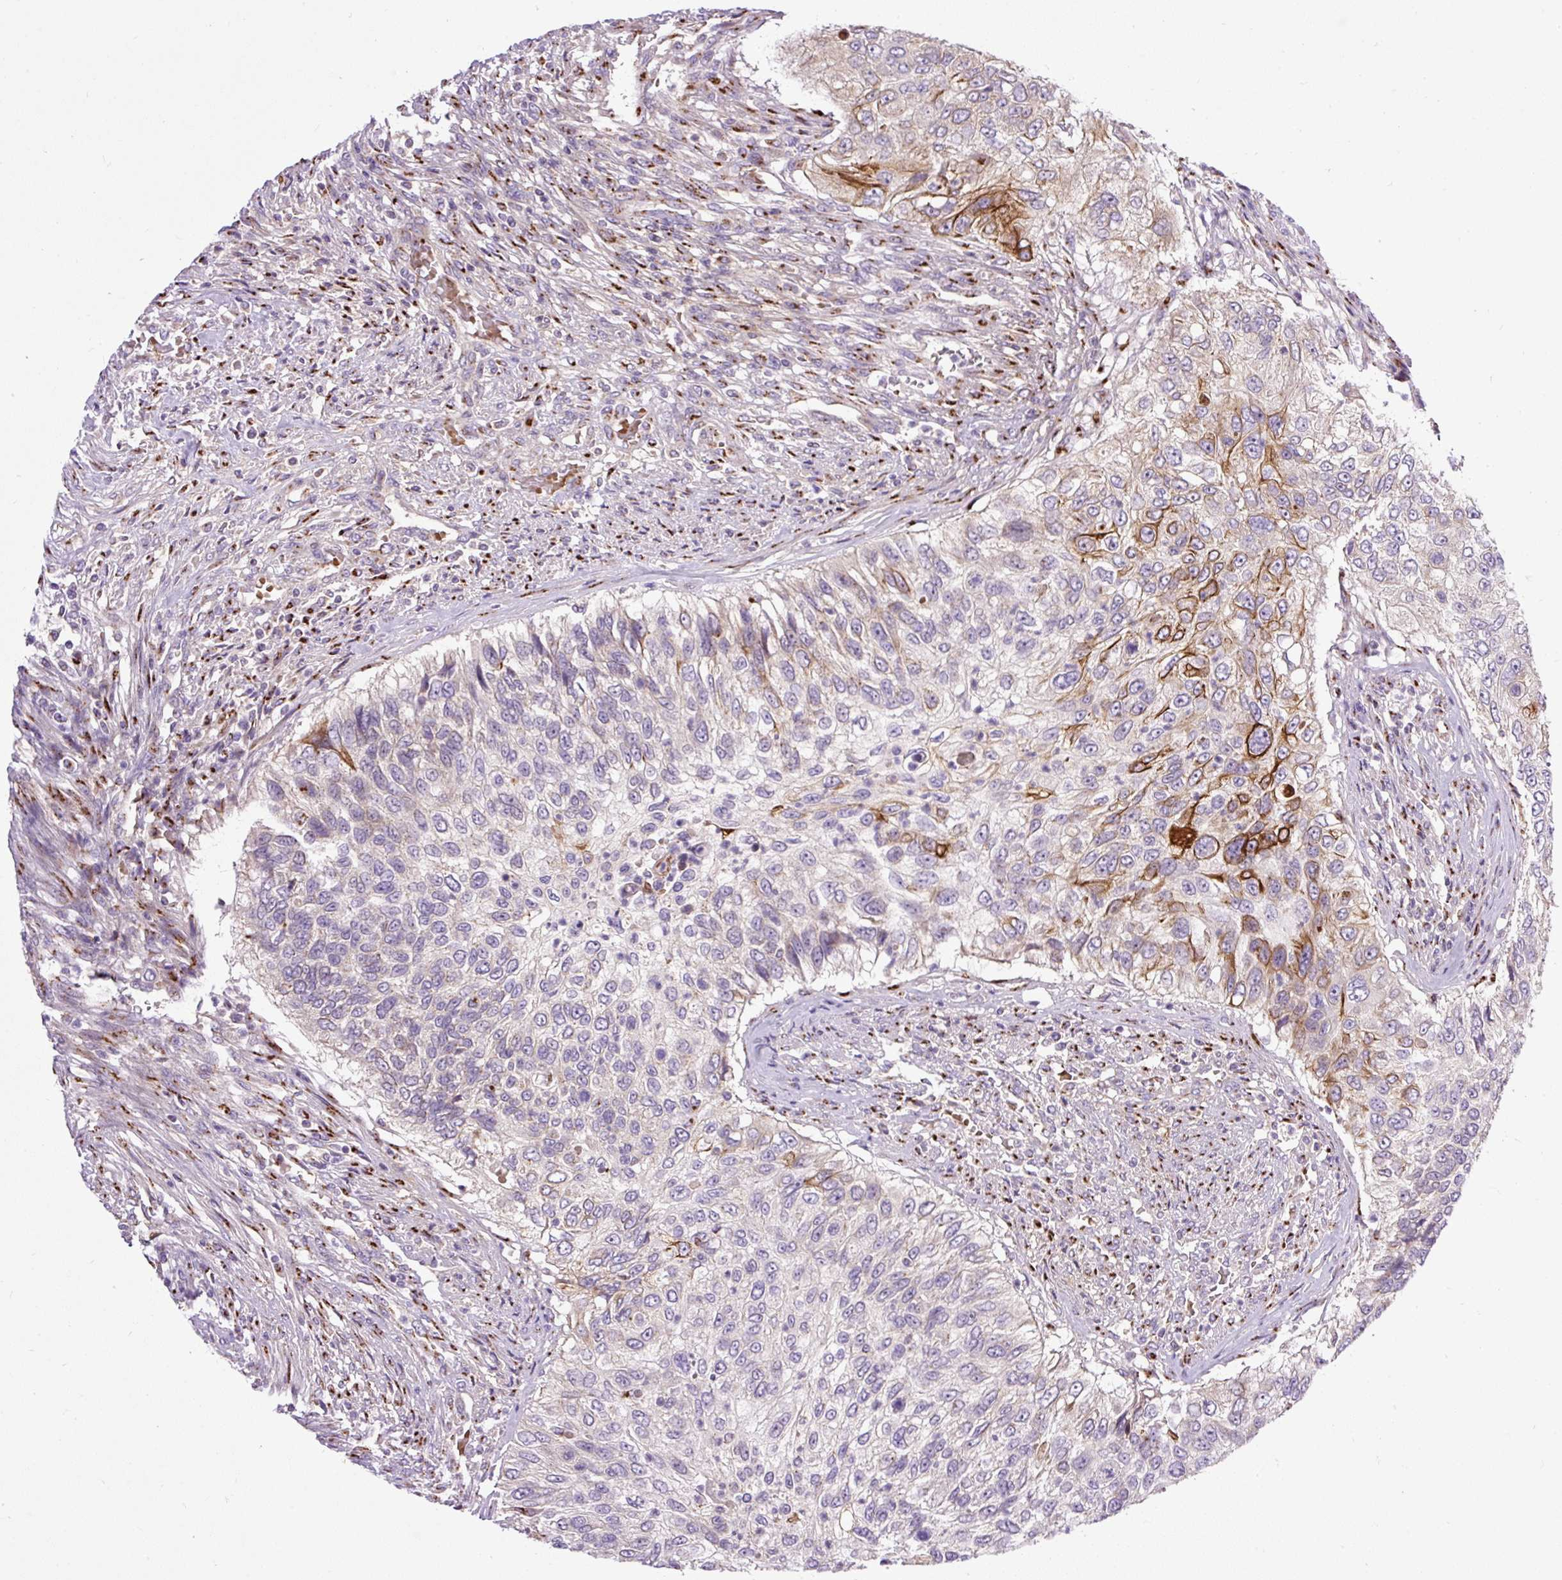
{"staining": {"intensity": "strong", "quantity": "<25%", "location": "cytoplasmic/membranous"}, "tissue": "urothelial cancer", "cell_type": "Tumor cells", "image_type": "cancer", "snomed": [{"axis": "morphology", "description": "Urothelial carcinoma, High grade"}, {"axis": "topography", "description": "Urinary bladder"}], "caption": "Urothelial cancer was stained to show a protein in brown. There is medium levels of strong cytoplasmic/membranous staining in approximately <25% of tumor cells.", "gene": "MSMP", "patient": {"sex": "female", "age": 60}}